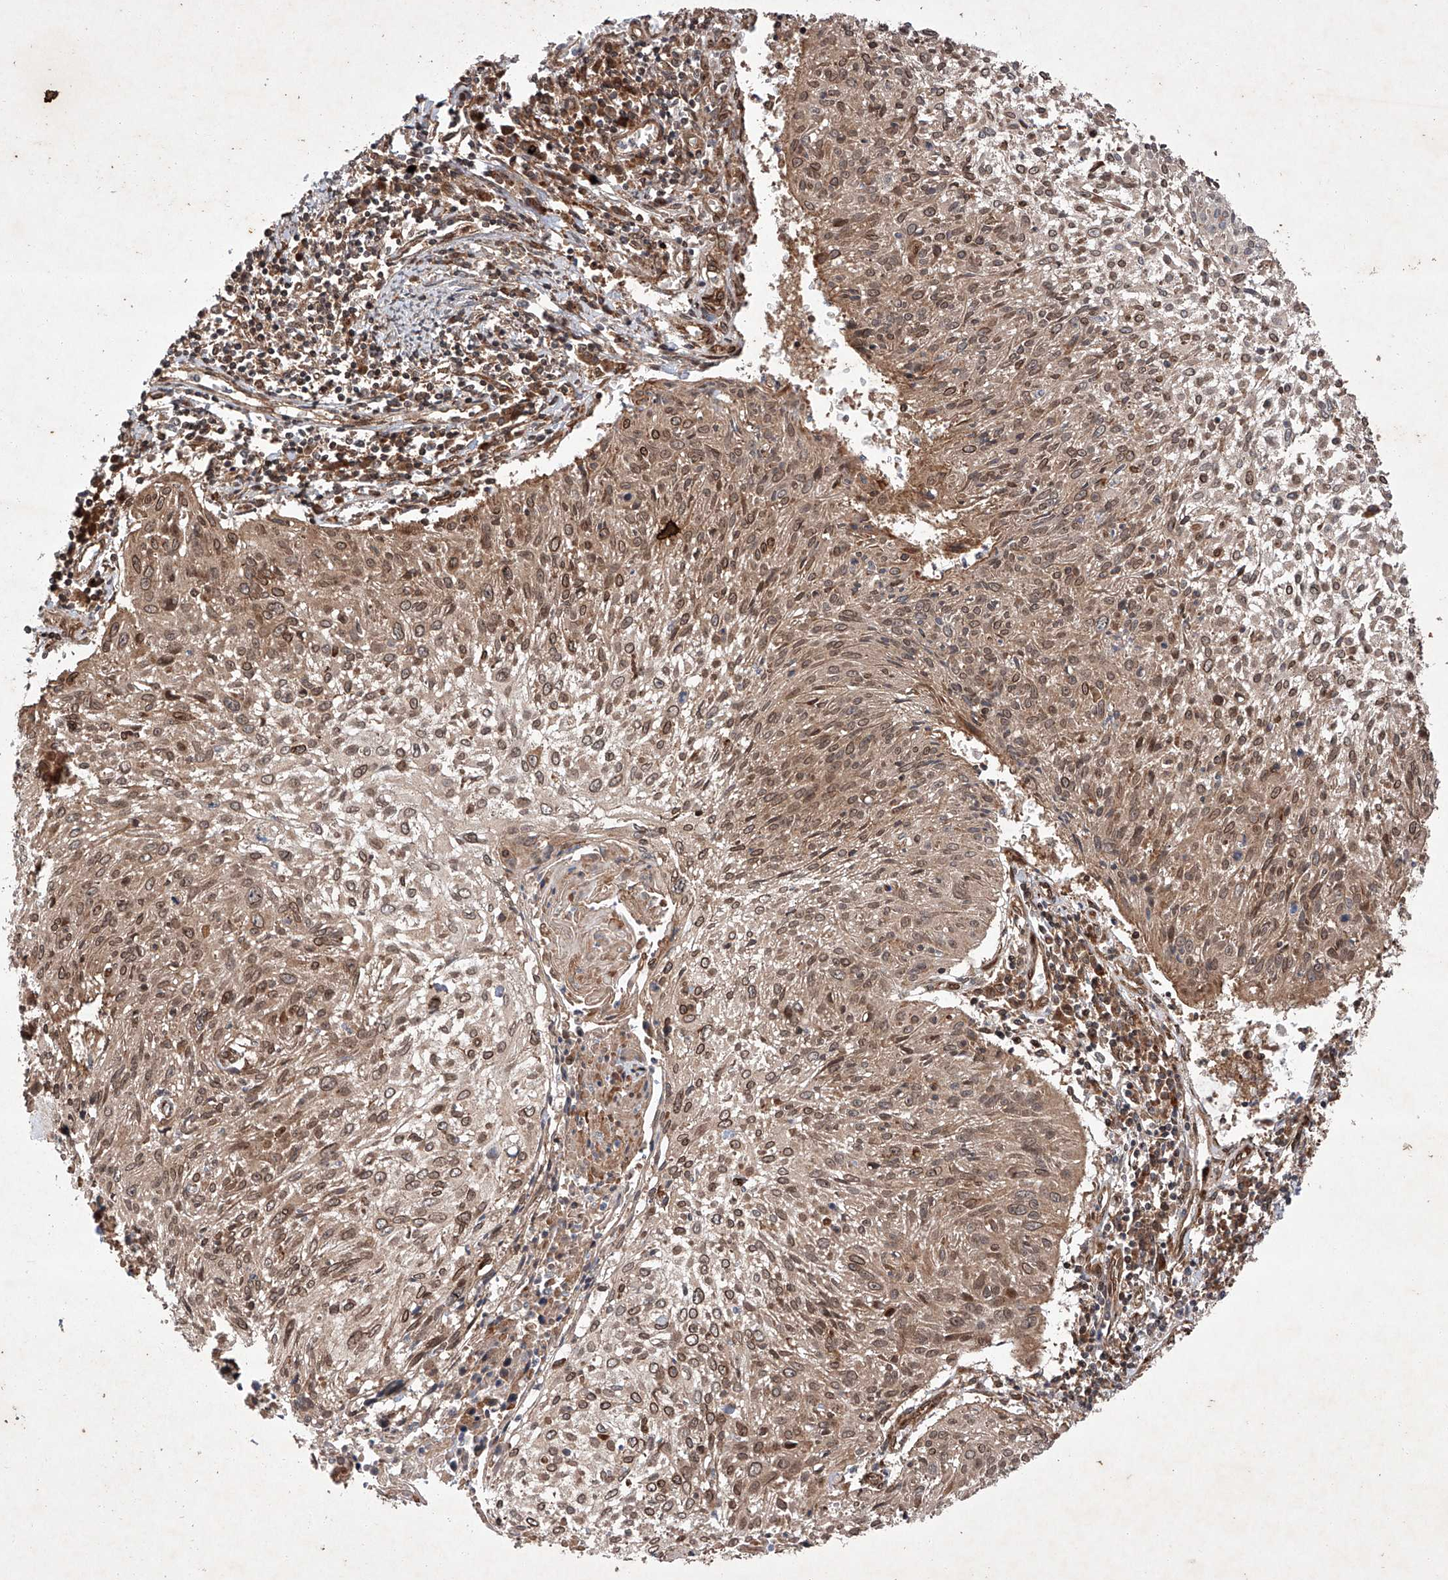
{"staining": {"intensity": "moderate", "quantity": ">75%", "location": "cytoplasmic/membranous,nuclear"}, "tissue": "cervical cancer", "cell_type": "Tumor cells", "image_type": "cancer", "snomed": [{"axis": "morphology", "description": "Squamous cell carcinoma, NOS"}, {"axis": "topography", "description": "Cervix"}], "caption": "An immunohistochemistry histopathology image of tumor tissue is shown. Protein staining in brown labels moderate cytoplasmic/membranous and nuclear positivity in cervical squamous cell carcinoma within tumor cells.", "gene": "ZFP28", "patient": {"sex": "female", "age": 51}}